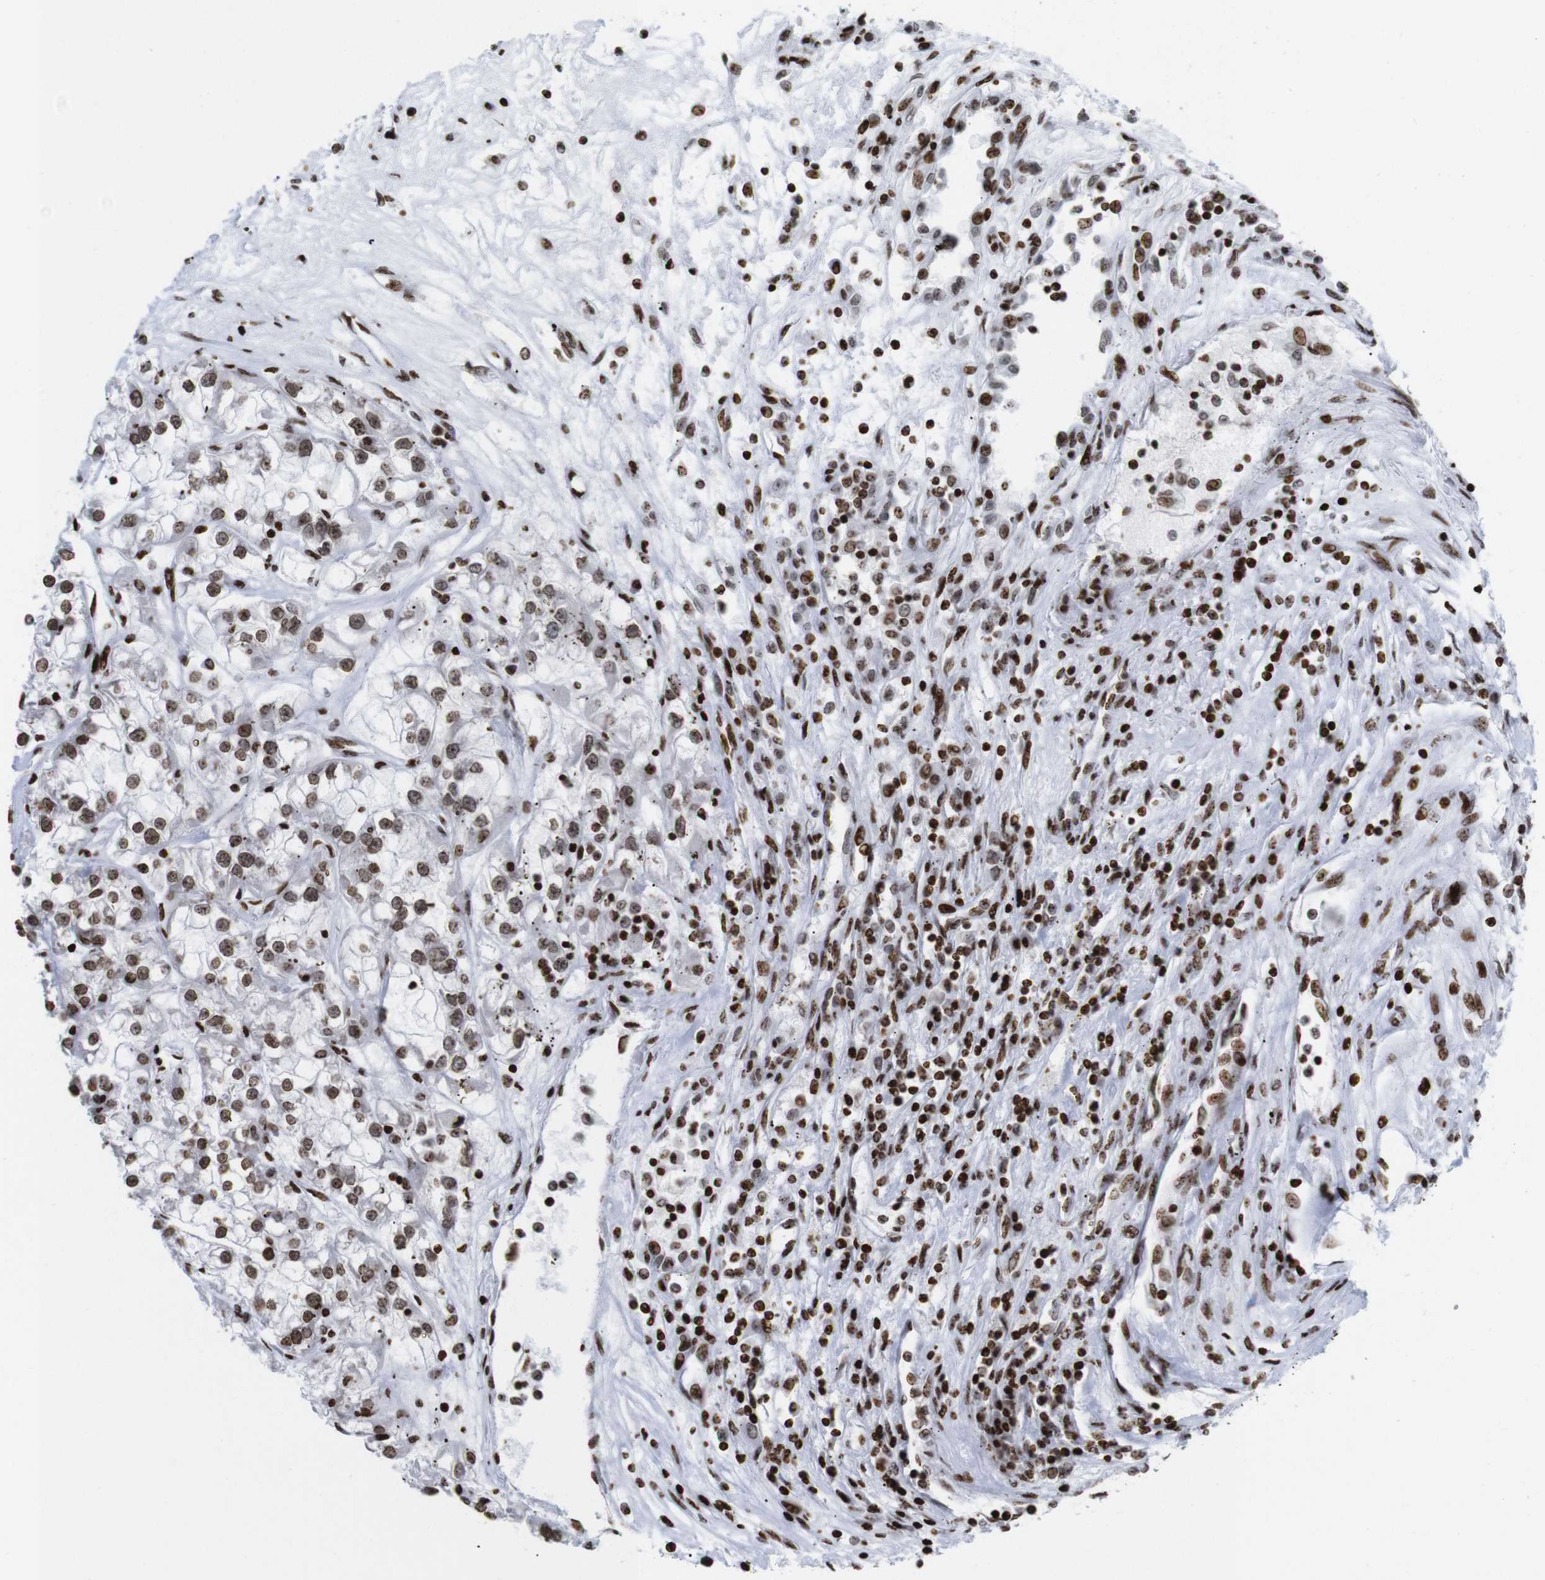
{"staining": {"intensity": "moderate", "quantity": ">75%", "location": "nuclear"}, "tissue": "renal cancer", "cell_type": "Tumor cells", "image_type": "cancer", "snomed": [{"axis": "morphology", "description": "Adenocarcinoma, NOS"}, {"axis": "topography", "description": "Kidney"}], "caption": "Protein staining of renal cancer tissue displays moderate nuclear positivity in approximately >75% of tumor cells.", "gene": "H1-4", "patient": {"sex": "female", "age": 52}}